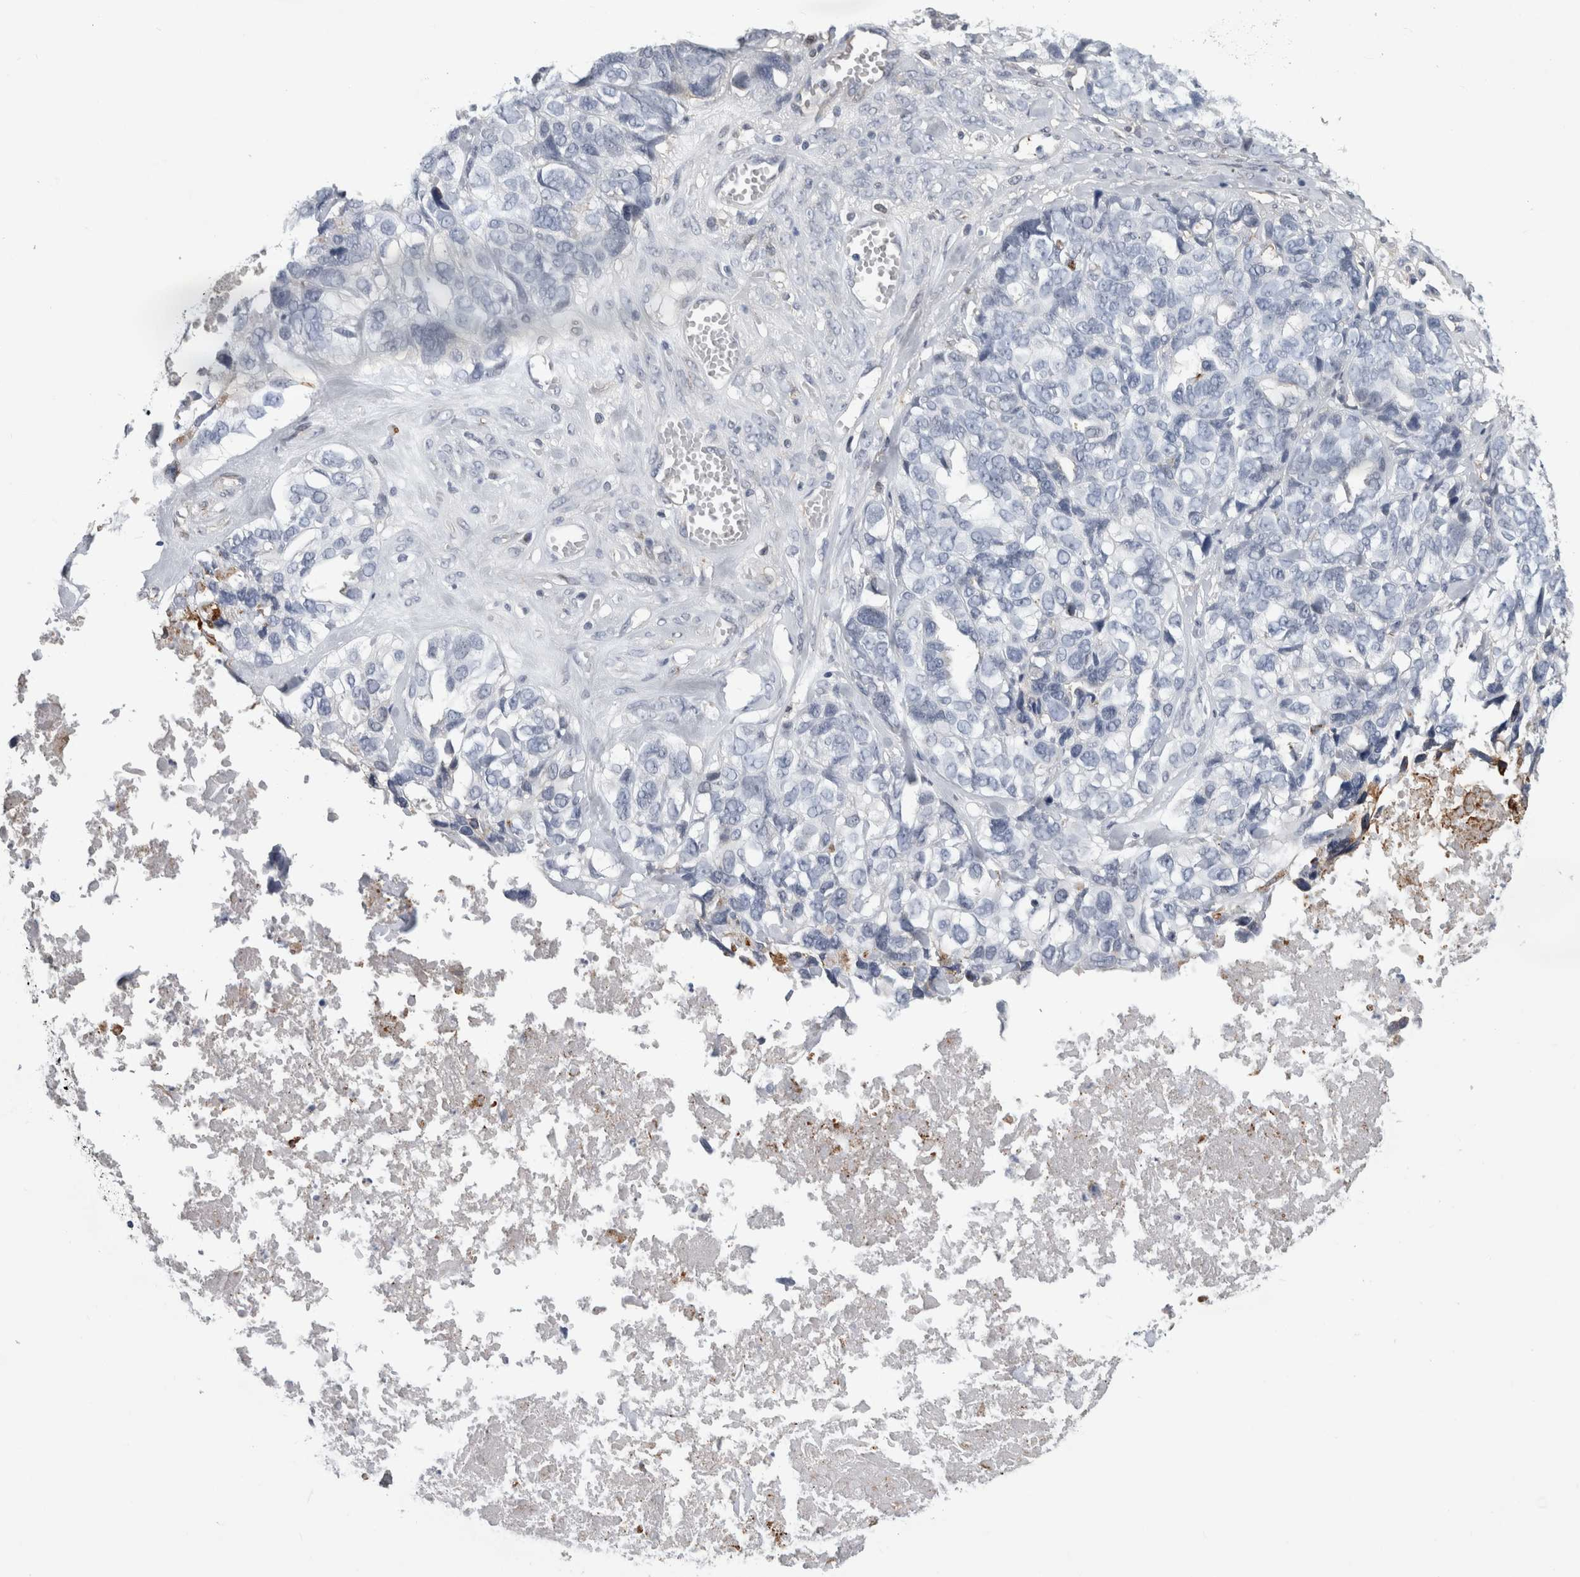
{"staining": {"intensity": "negative", "quantity": "none", "location": "none"}, "tissue": "ovarian cancer", "cell_type": "Tumor cells", "image_type": "cancer", "snomed": [{"axis": "morphology", "description": "Cystadenocarcinoma, serous, NOS"}, {"axis": "topography", "description": "Ovary"}], "caption": "The immunohistochemistry (IHC) image has no significant expression in tumor cells of ovarian cancer (serous cystadenocarcinoma) tissue. (IHC, brightfield microscopy, high magnification).", "gene": "DNAJC24", "patient": {"sex": "female", "age": 79}}